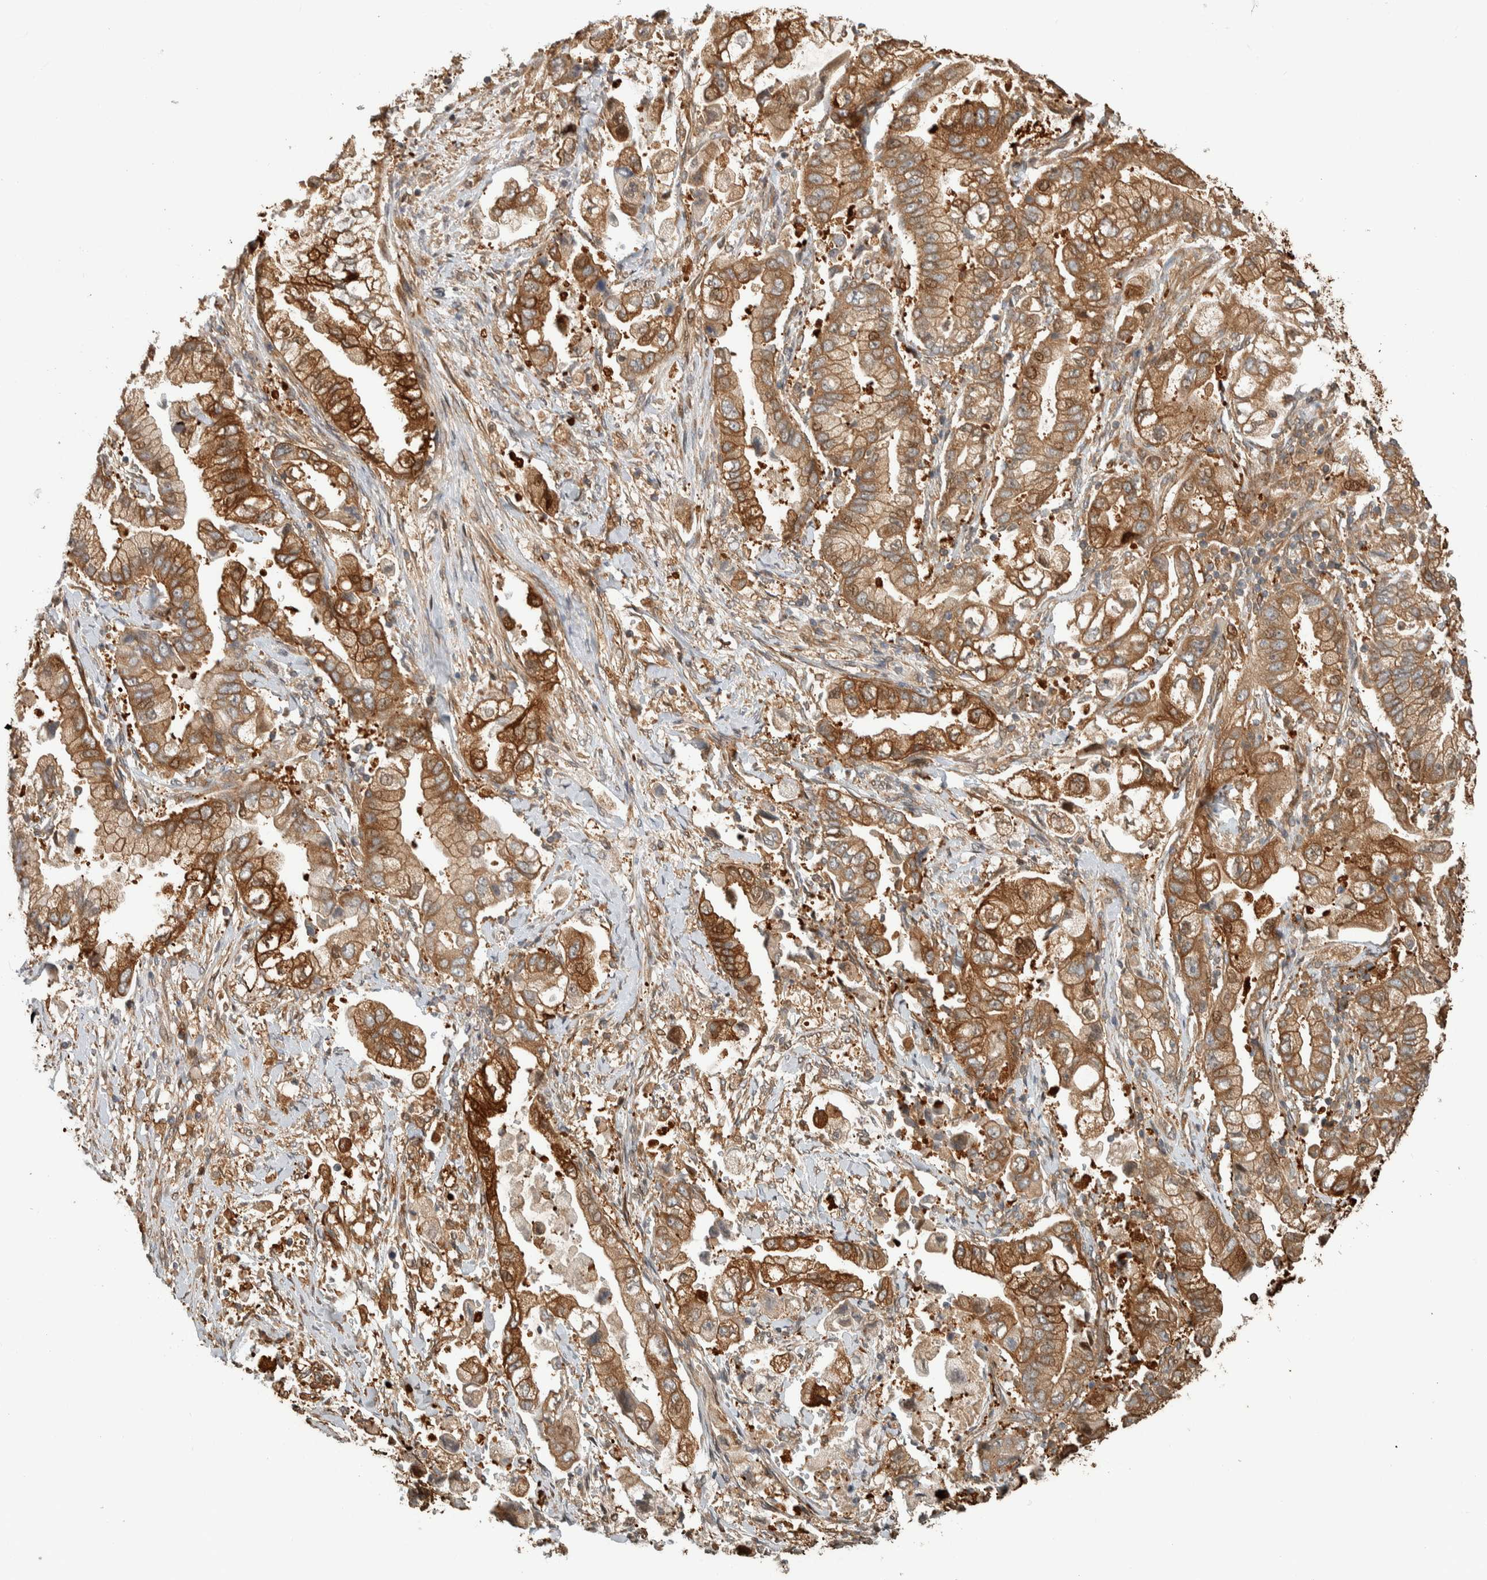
{"staining": {"intensity": "moderate", "quantity": ">75%", "location": "cytoplasmic/membranous"}, "tissue": "stomach cancer", "cell_type": "Tumor cells", "image_type": "cancer", "snomed": [{"axis": "morphology", "description": "Normal tissue, NOS"}, {"axis": "morphology", "description": "Adenocarcinoma, NOS"}, {"axis": "topography", "description": "Stomach"}], "caption": "An image showing moderate cytoplasmic/membranous staining in approximately >75% of tumor cells in stomach cancer (adenocarcinoma), as visualized by brown immunohistochemical staining.", "gene": "CNTROB", "patient": {"sex": "male", "age": 62}}